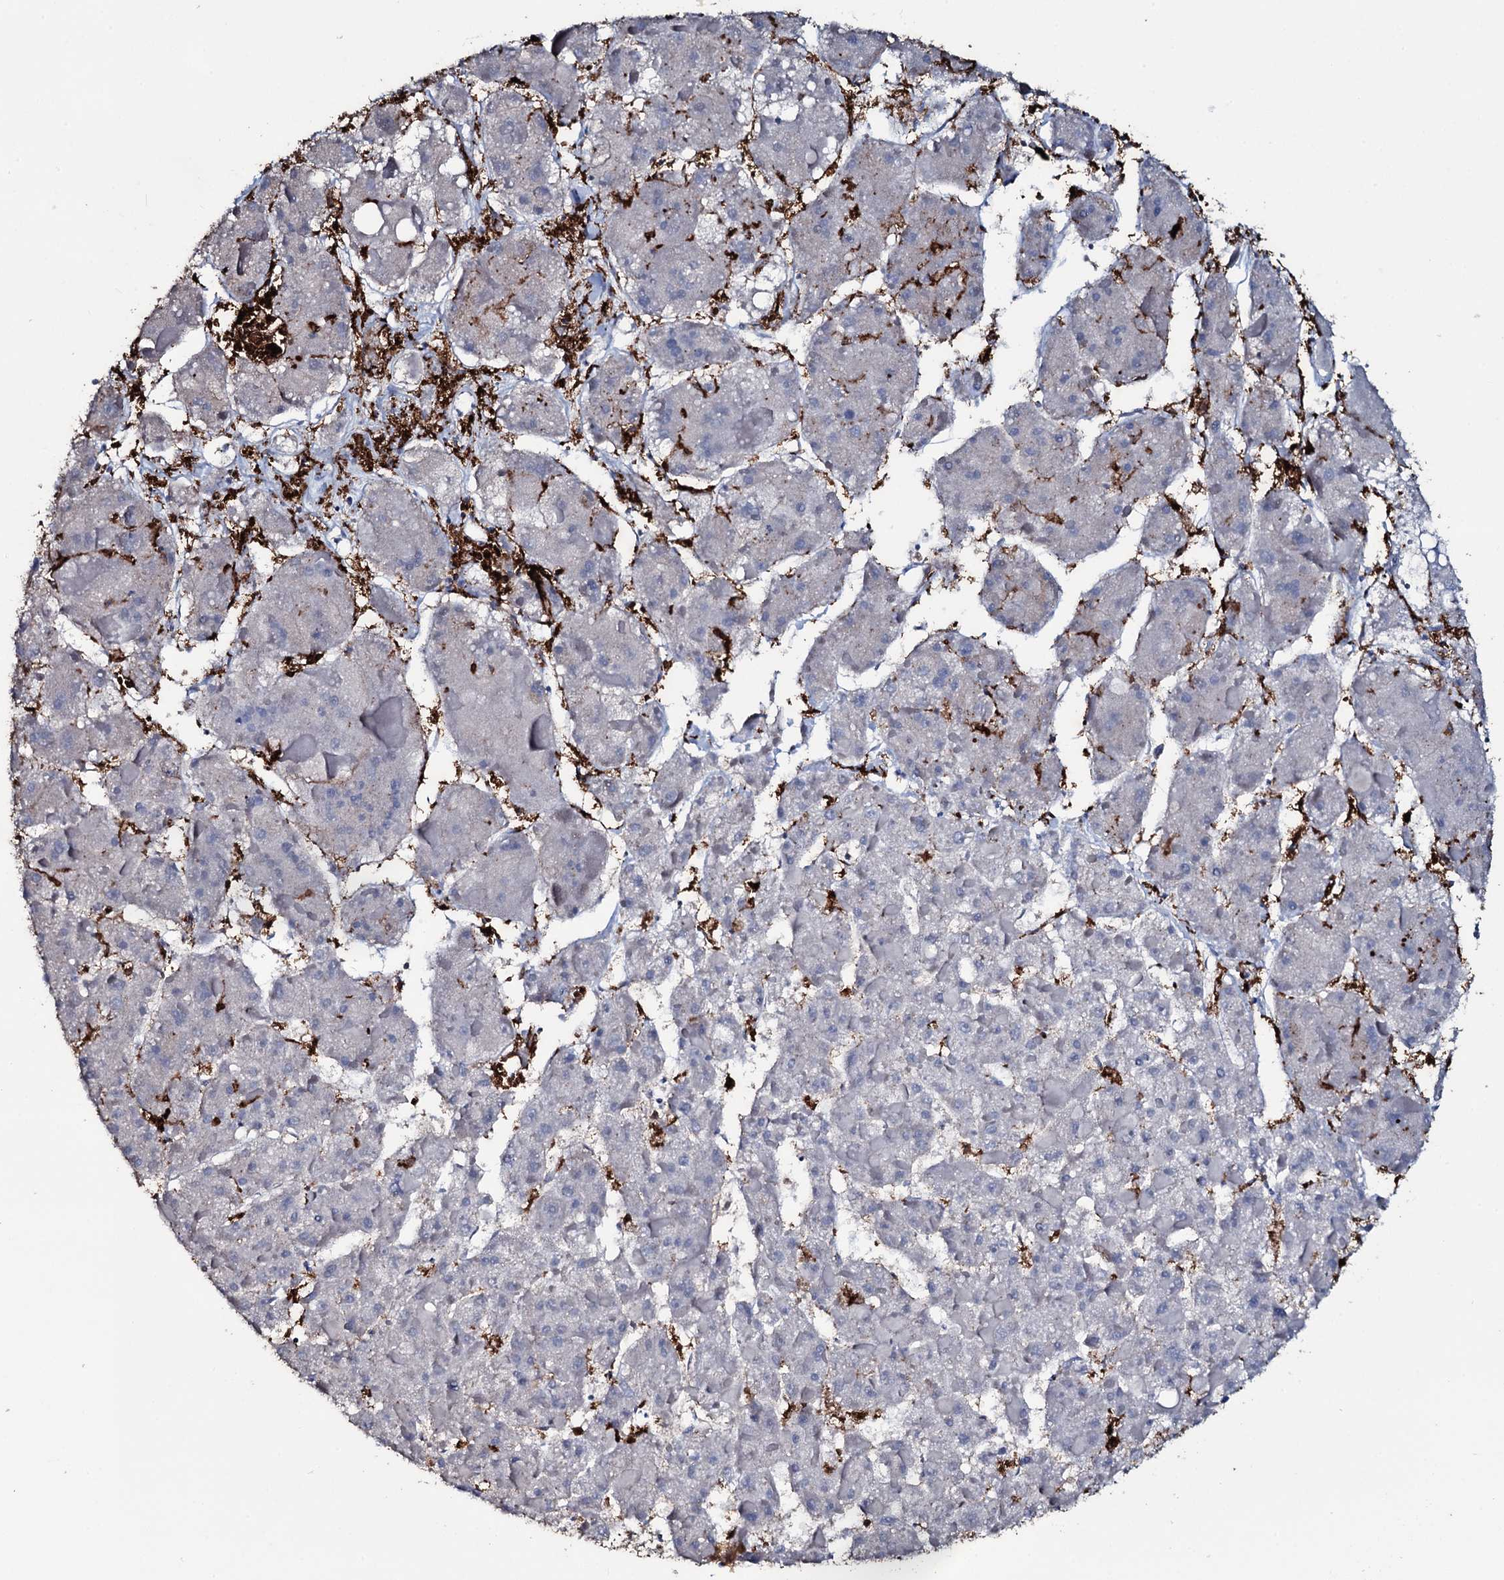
{"staining": {"intensity": "negative", "quantity": "none", "location": "none"}, "tissue": "liver cancer", "cell_type": "Tumor cells", "image_type": "cancer", "snomed": [{"axis": "morphology", "description": "Carcinoma, Hepatocellular, NOS"}, {"axis": "topography", "description": "Liver"}], "caption": "IHC of liver cancer (hepatocellular carcinoma) demonstrates no staining in tumor cells. Nuclei are stained in blue.", "gene": "OSBPL2", "patient": {"sex": "female", "age": 73}}